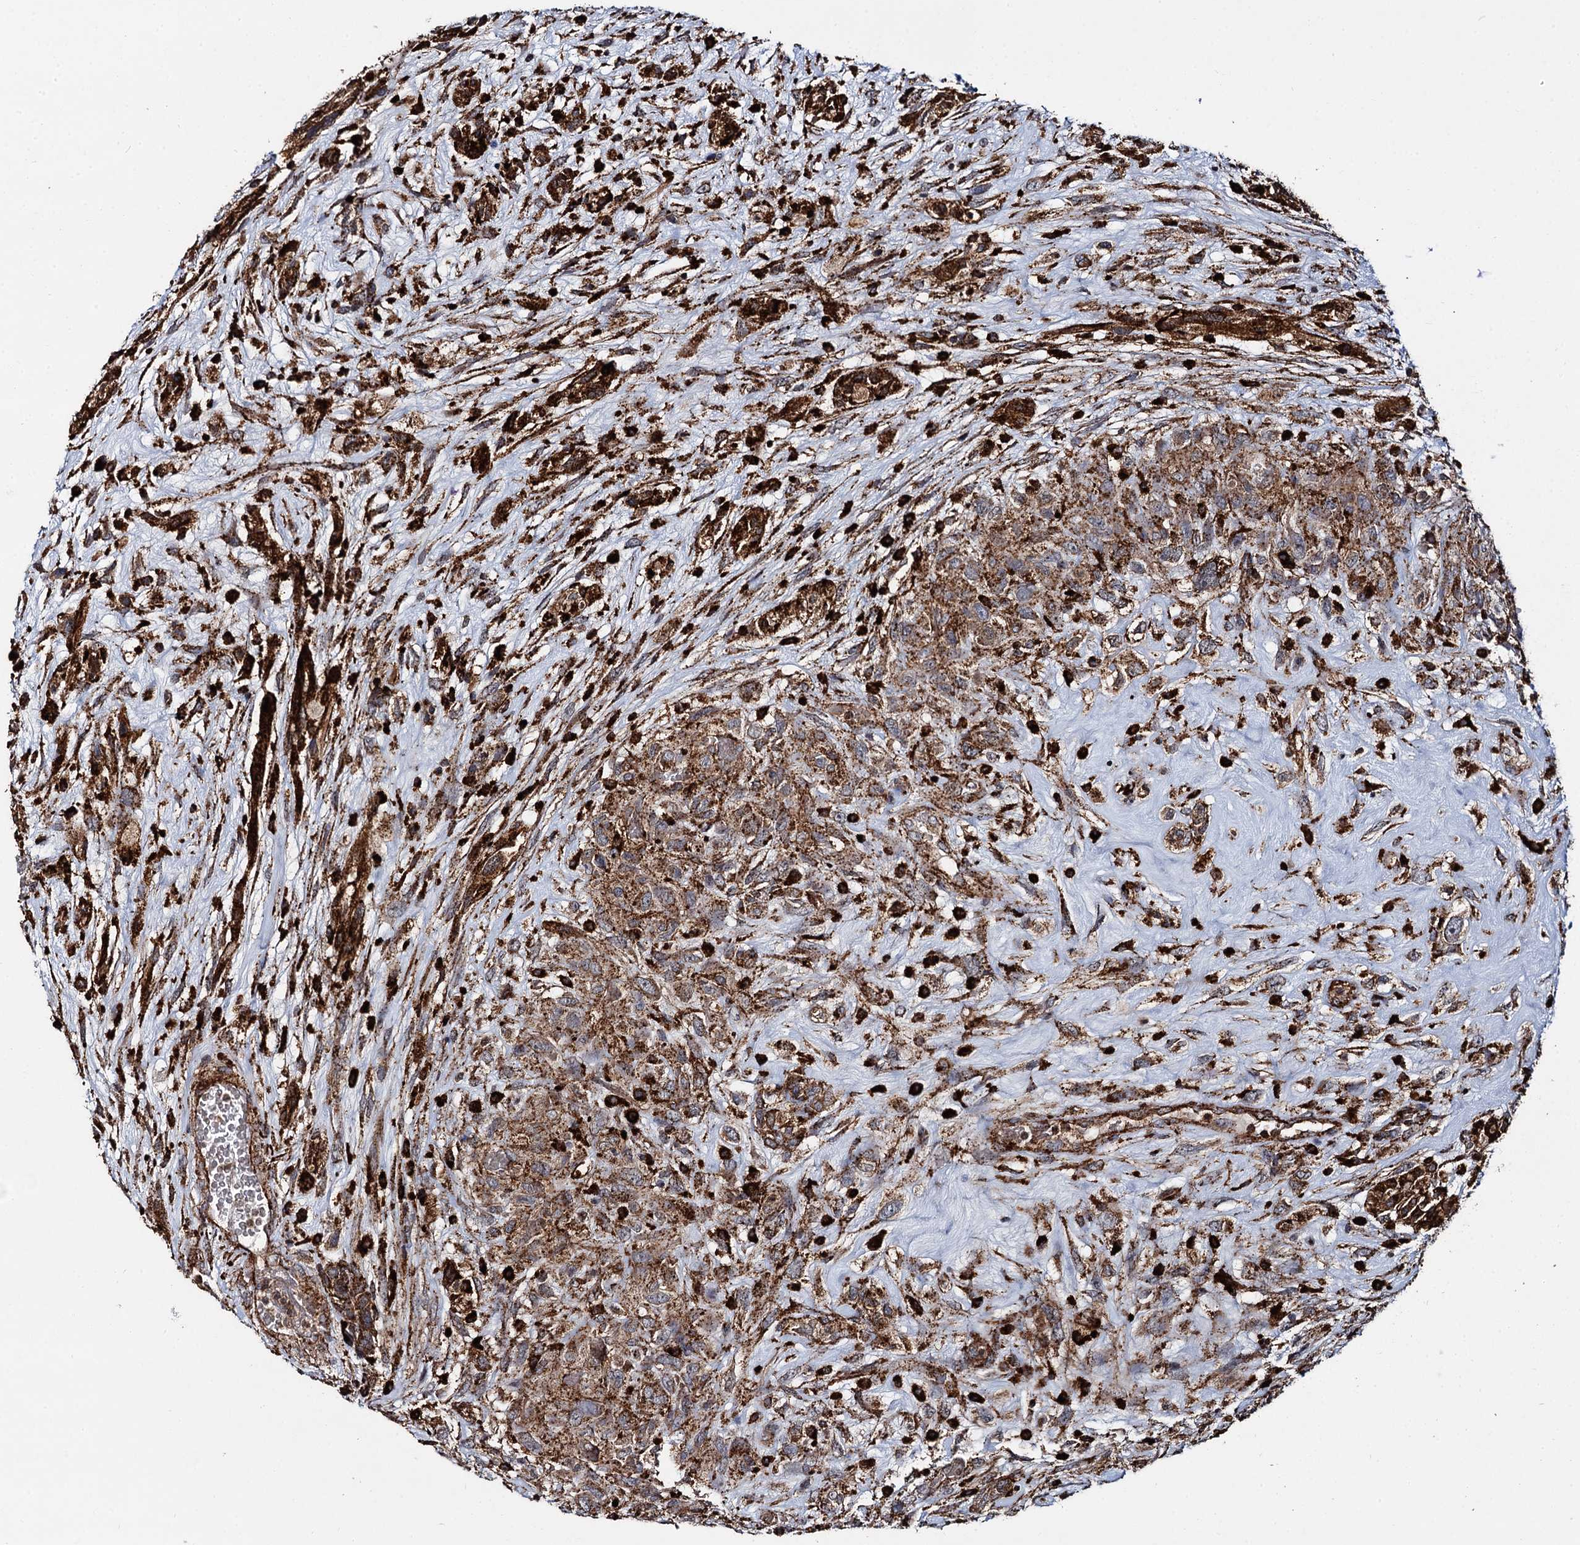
{"staining": {"intensity": "strong", "quantity": ">75%", "location": "cytoplasmic/membranous"}, "tissue": "glioma", "cell_type": "Tumor cells", "image_type": "cancer", "snomed": [{"axis": "morphology", "description": "Glioma, malignant, High grade"}, {"axis": "topography", "description": "Brain"}], "caption": "Malignant high-grade glioma was stained to show a protein in brown. There is high levels of strong cytoplasmic/membranous expression in about >75% of tumor cells. The protein is stained brown, and the nuclei are stained in blue (DAB IHC with brightfield microscopy, high magnification).", "gene": "GBA1", "patient": {"sex": "male", "age": 61}}